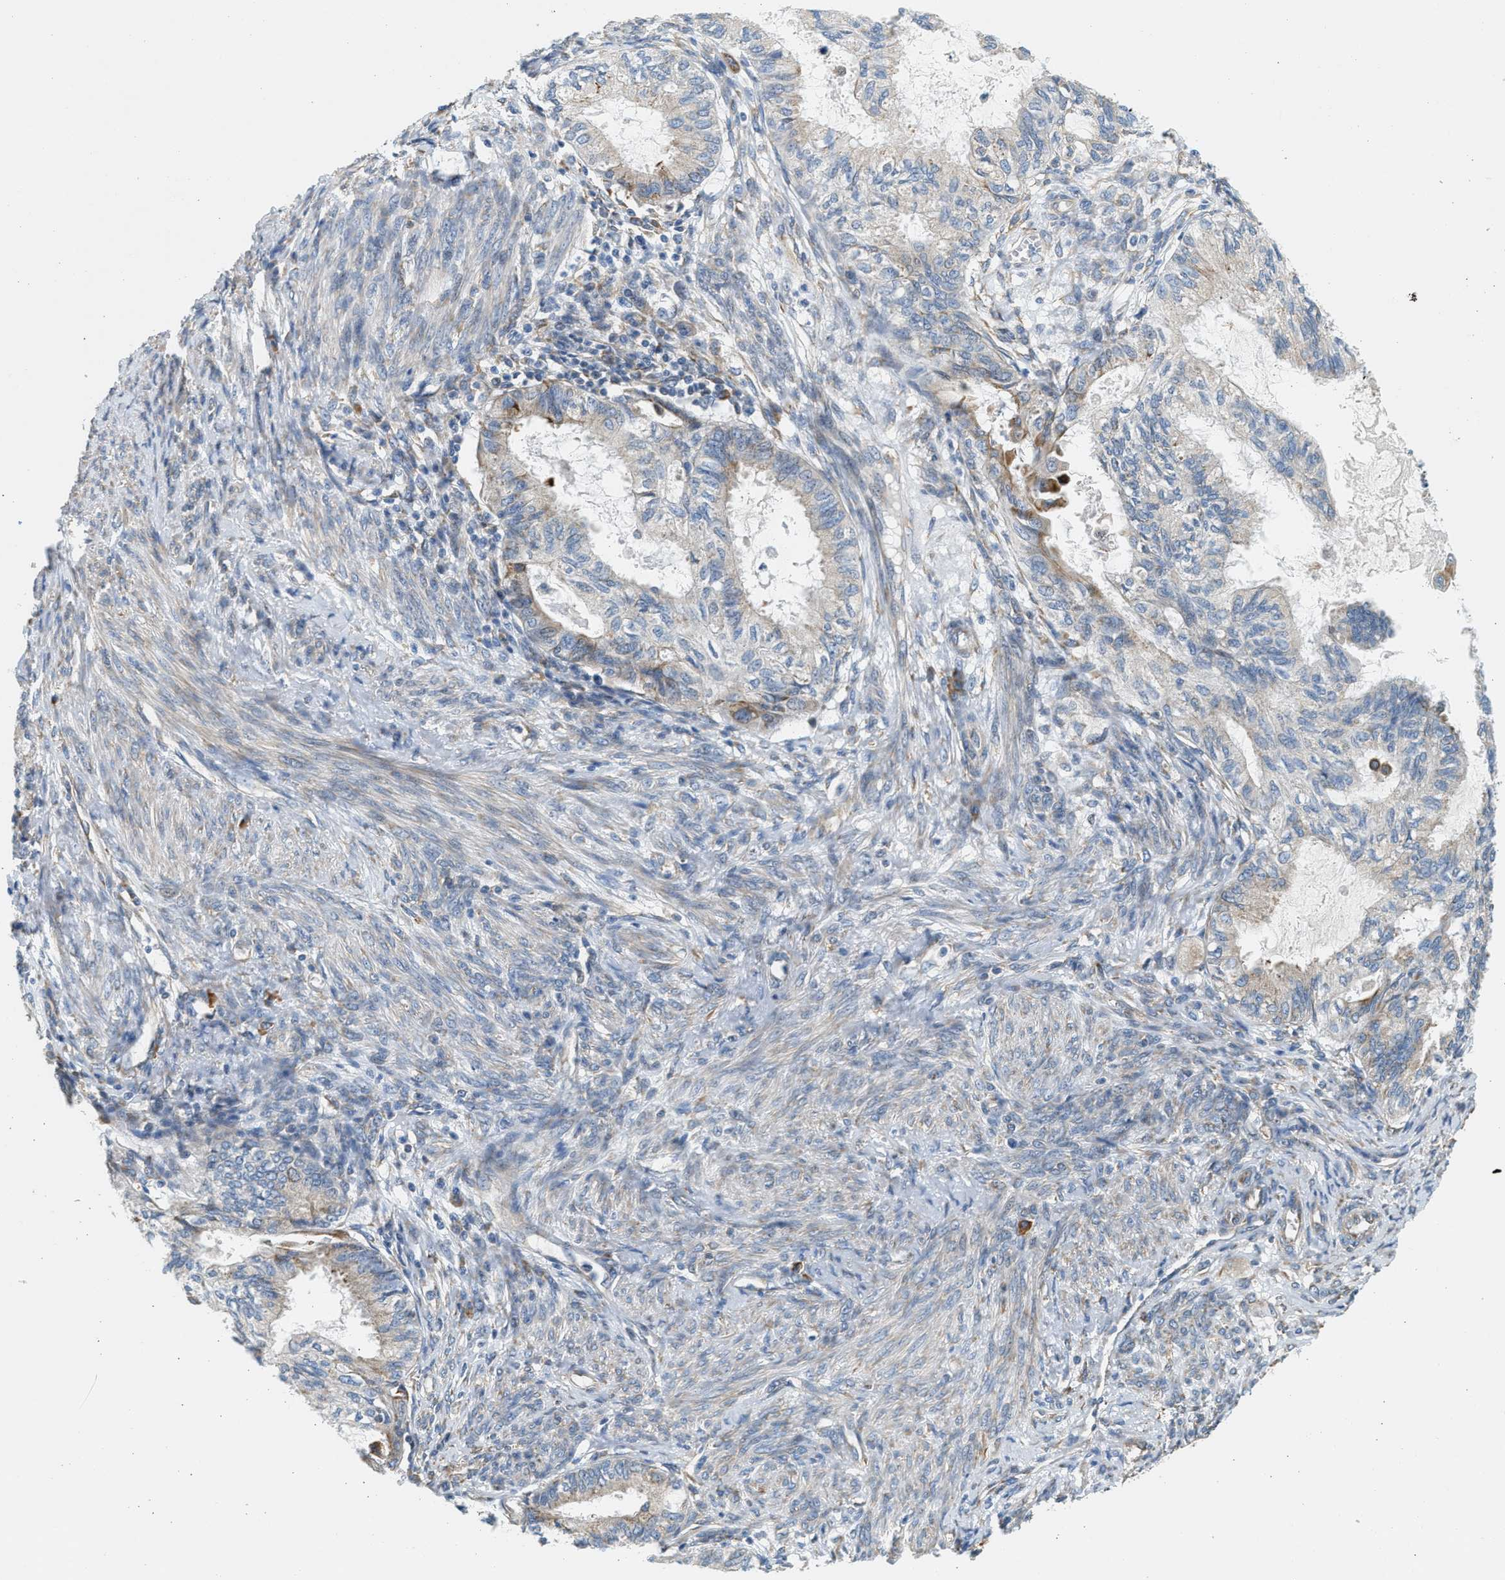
{"staining": {"intensity": "moderate", "quantity": "<25%", "location": "cytoplasmic/membranous"}, "tissue": "cervical cancer", "cell_type": "Tumor cells", "image_type": "cancer", "snomed": [{"axis": "morphology", "description": "Normal tissue, NOS"}, {"axis": "morphology", "description": "Adenocarcinoma, NOS"}, {"axis": "topography", "description": "Cervix"}, {"axis": "topography", "description": "Endometrium"}], "caption": "High-power microscopy captured an immunohistochemistry histopathology image of cervical cancer, revealing moderate cytoplasmic/membranous positivity in about <25% of tumor cells.", "gene": "CNTN6", "patient": {"sex": "female", "age": 86}}